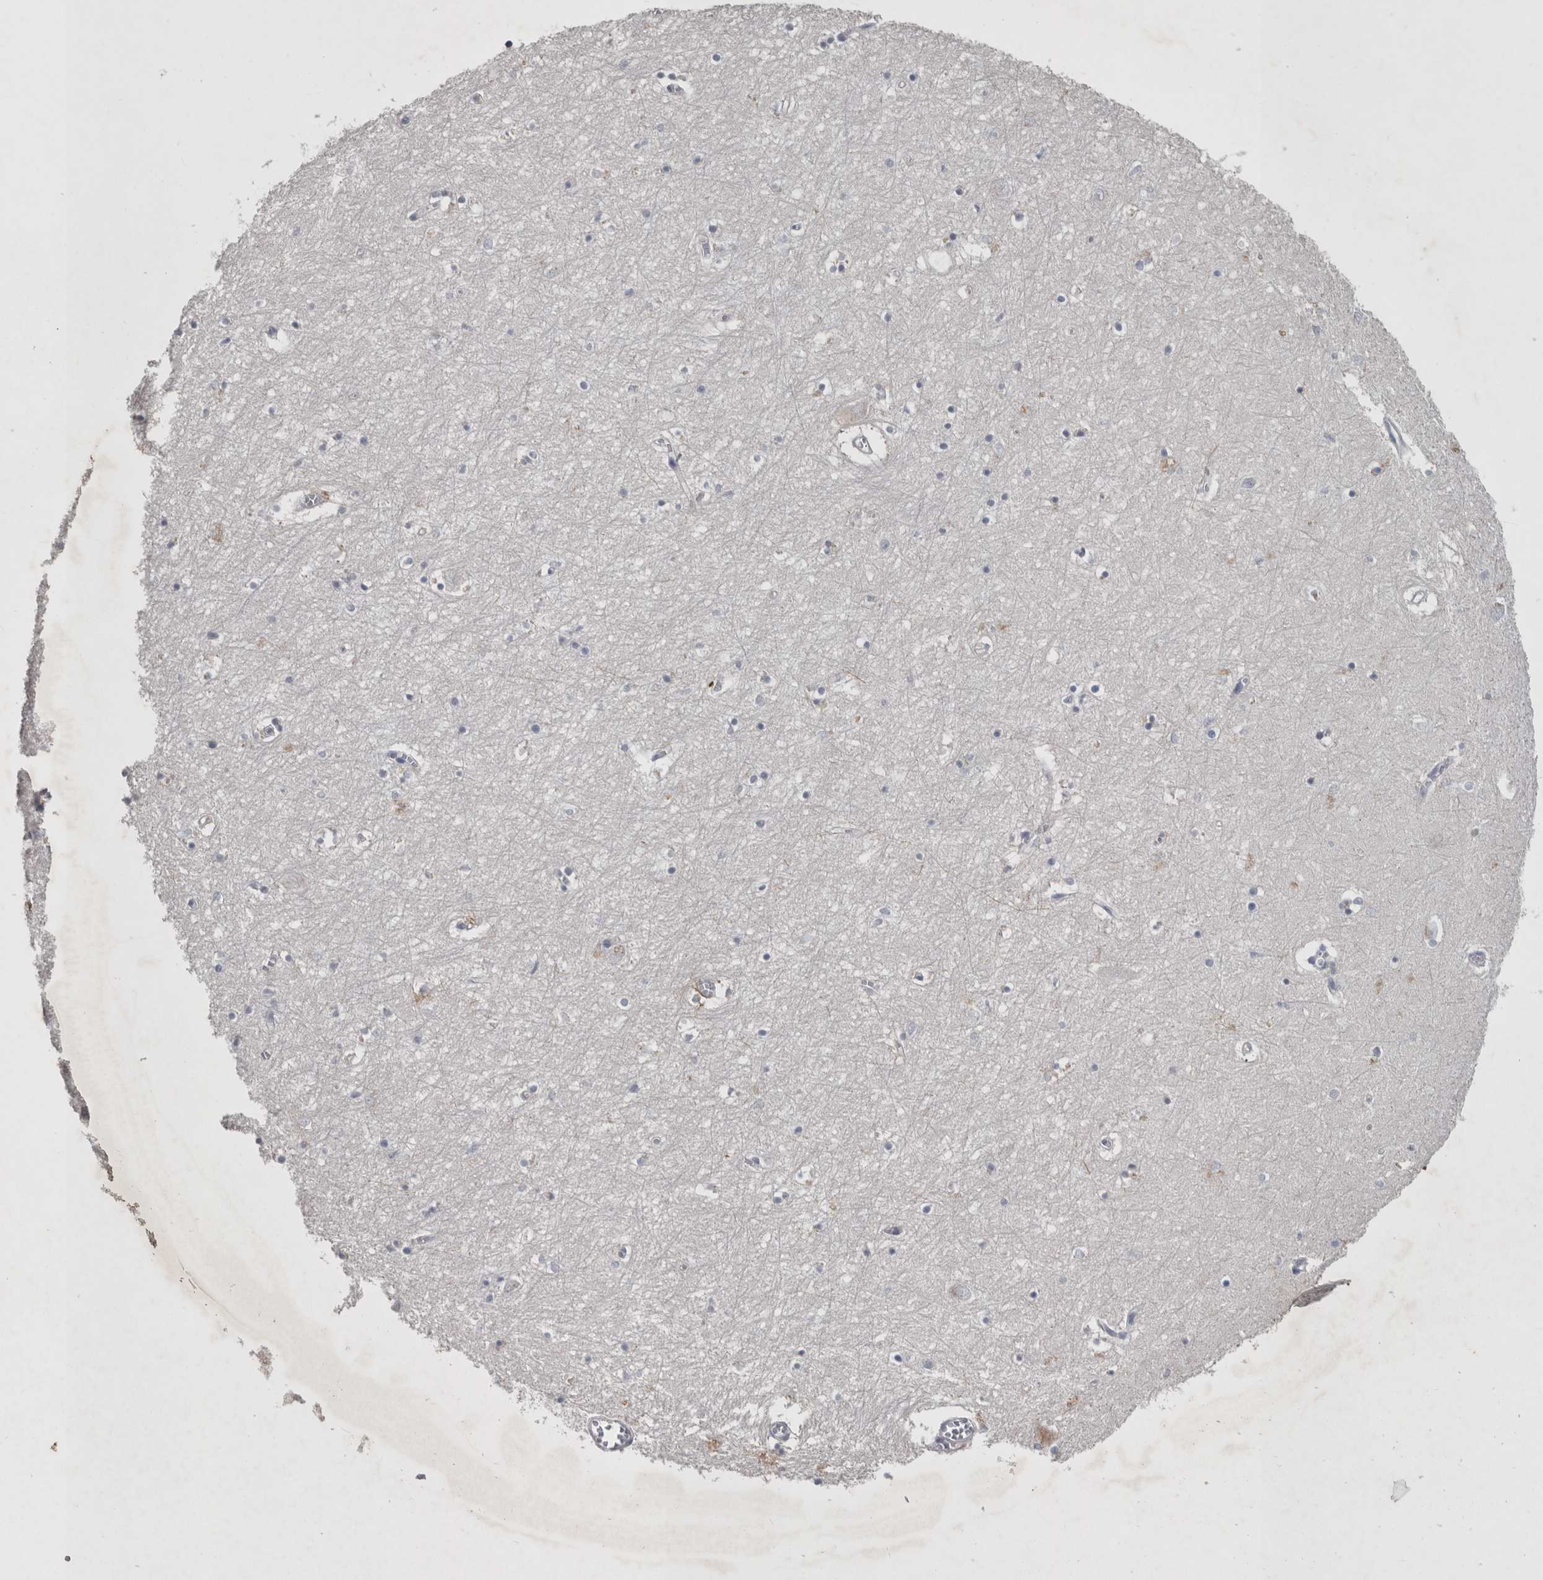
{"staining": {"intensity": "moderate", "quantity": "<25%", "location": "cytoplasmic/membranous"}, "tissue": "hippocampus", "cell_type": "Glial cells", "image_type": "normal", "snomed": [{"axis": "morphology", "description": "Normal tissue, NOS"}, {"axis": "topography", "description": "Hippocampus"}], "caption": "Immunohistochemistry (DAB (3,3'-diaminobenzidine)) staining of unremarkable hippocampus exhibits moderate cytoplasmic/membranous protein positivity in approximately <25% of glial cells.", "gene": "SLC22A11", "patient": {"sex": "male", "age": 70}}